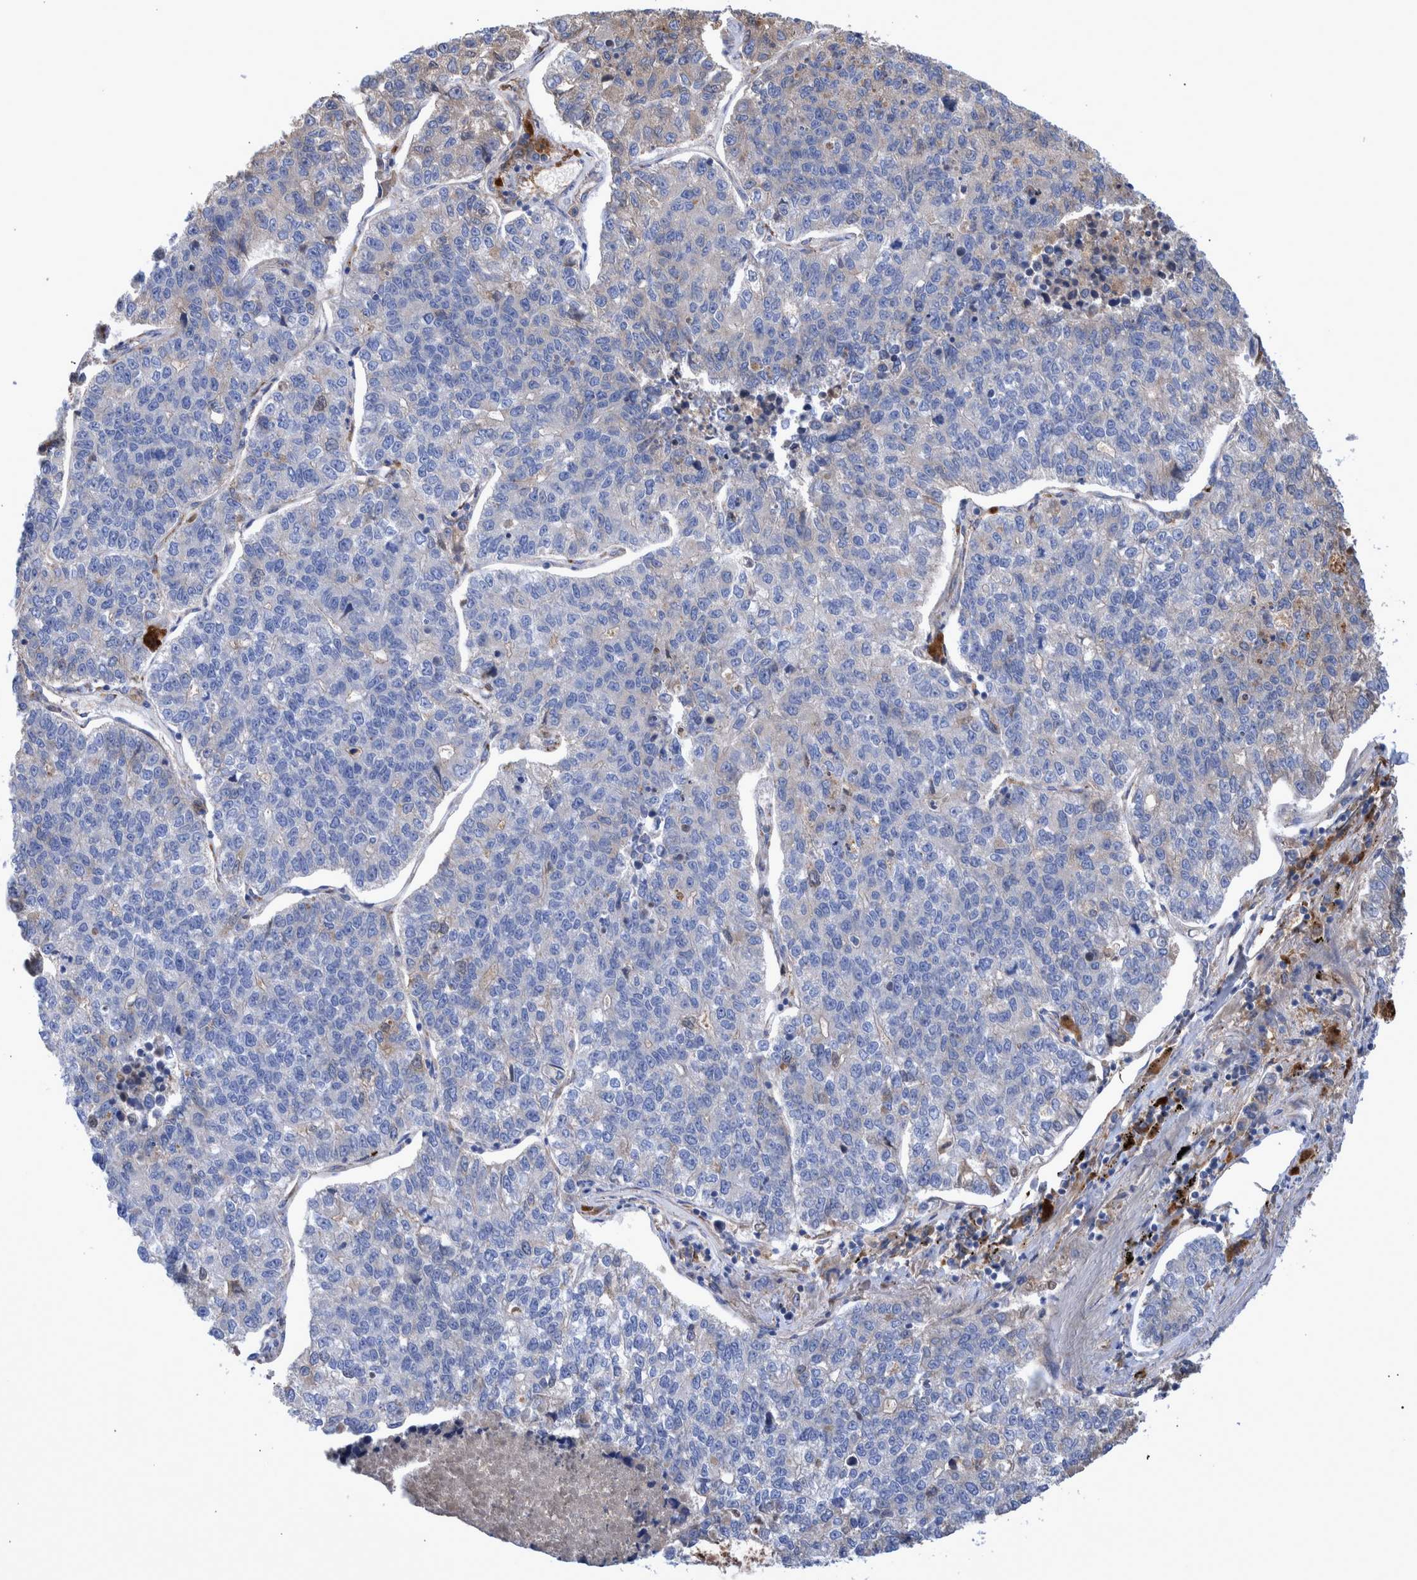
{"staining": {"intensity": "weak", "quantity": "<25%", "location": "cytoplasmic/membranous"}, "tissue": "lung cancer", "cell_type": "Tumor cells", "image_type": "cancer", "snomed": [{"axis": "morphology", "description": "Adenocarcinoma, NOS"}, {"axis": "topography", "description": "Lung"}], "caption": "IHC of lung adenocarcinoma reveals no positivity in tumor cells.", "gene": "DLL4", "patient": {"sex": "male", "age": 49}}